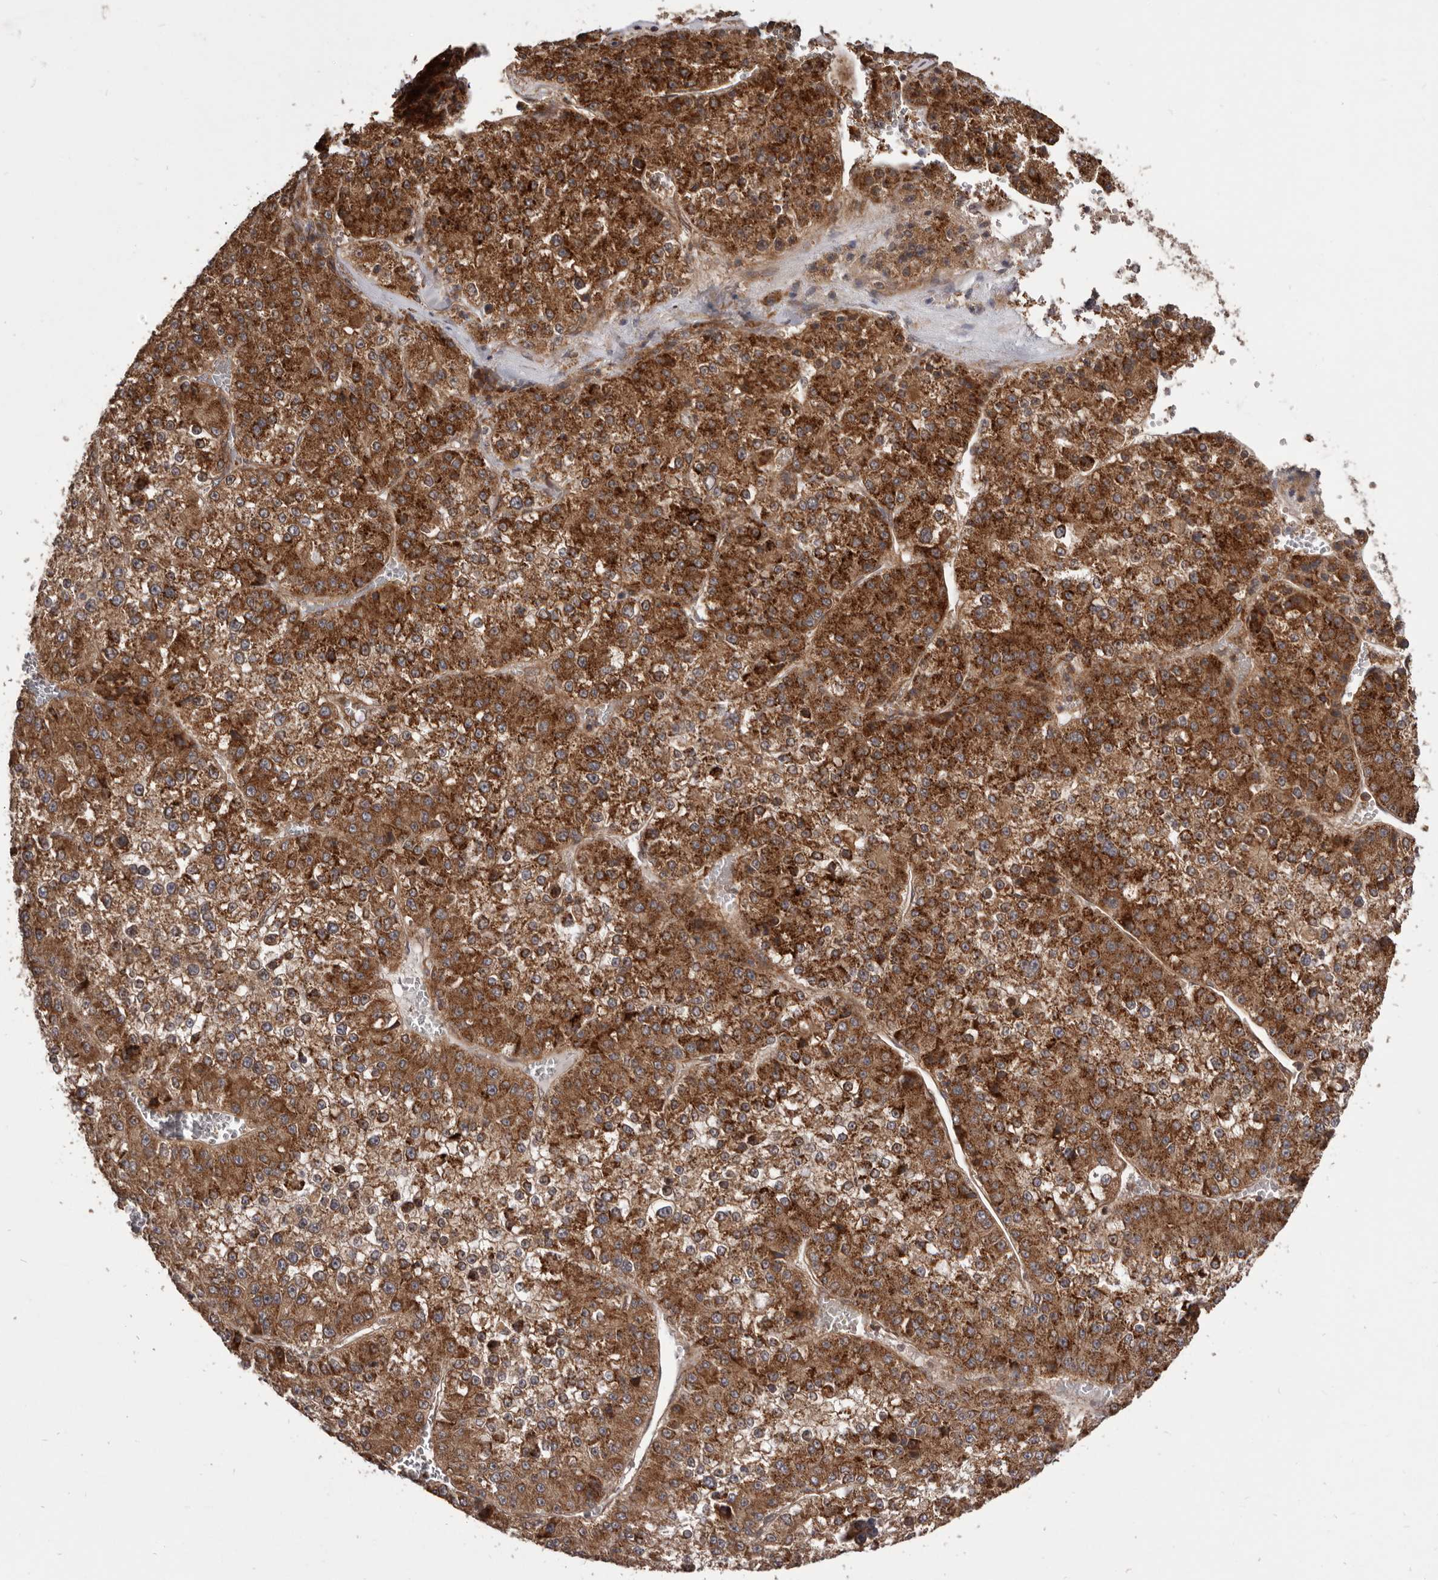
{"staining": {"intensity": "strong", "quantity": ">75%", "location": "cytoplasmic/membranous"}, "tissue": "liver cancer", "cell_type": "Tumor cells", "image_type": "cancer", "snomed": [{"axis": "morphology", "description": "Carcinoma, Hepatocellular, NOS"}, {"axis": "topography", "description": "Liver"}], "caption": "Liver cancer (hepatocellular carcinoma) stained for a protein (brown) displays strong cytoplasmic/membranous positive positivity in approximately >75% of tumor cells.", "gene": "HBS1L", "patient": {"sex": "female", "age": 73}}